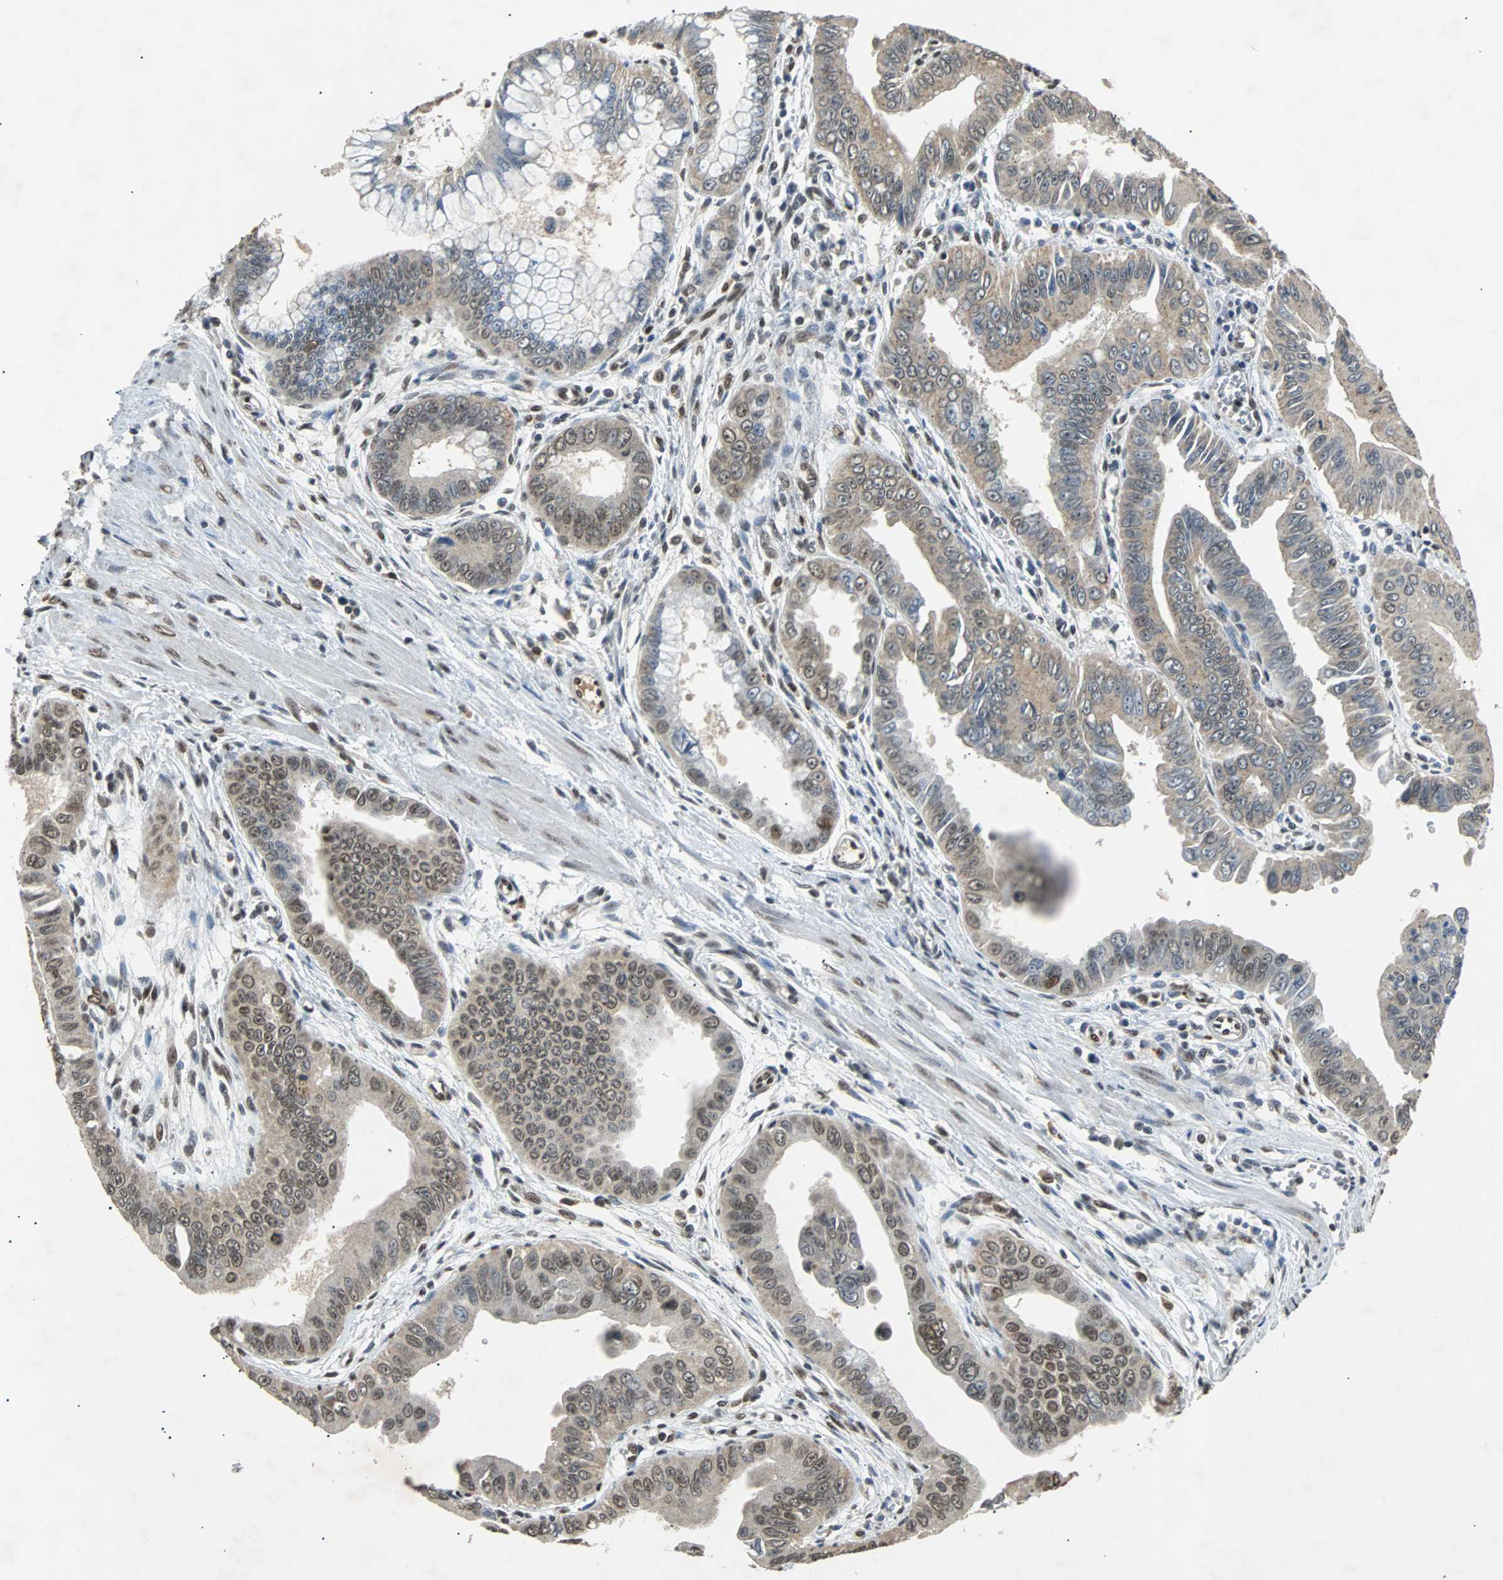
{"staining": {"intensity": "weak", "quantity": "25%-75%", "location": "cytoplasmic/membranous,nuclear"}, "tissue": "pancreatic cancer", "cell_type": "Tumor cells", "image_type": "cancer", "snomed": [{"axis": "morphology", "description": "Normal tissue, NOS"}, {"axis": "topography", "description": "Lymph node"}], "caption": "This image shows immunohistochemistry (IHC) staining of pancreatic cancer, with low weak cytoplasmic/membranous and nuclear positivity in approximately 25%-75% of tumor cells.", "gene": "PHC1", "patient": {"sex": "male", "age": 50}}